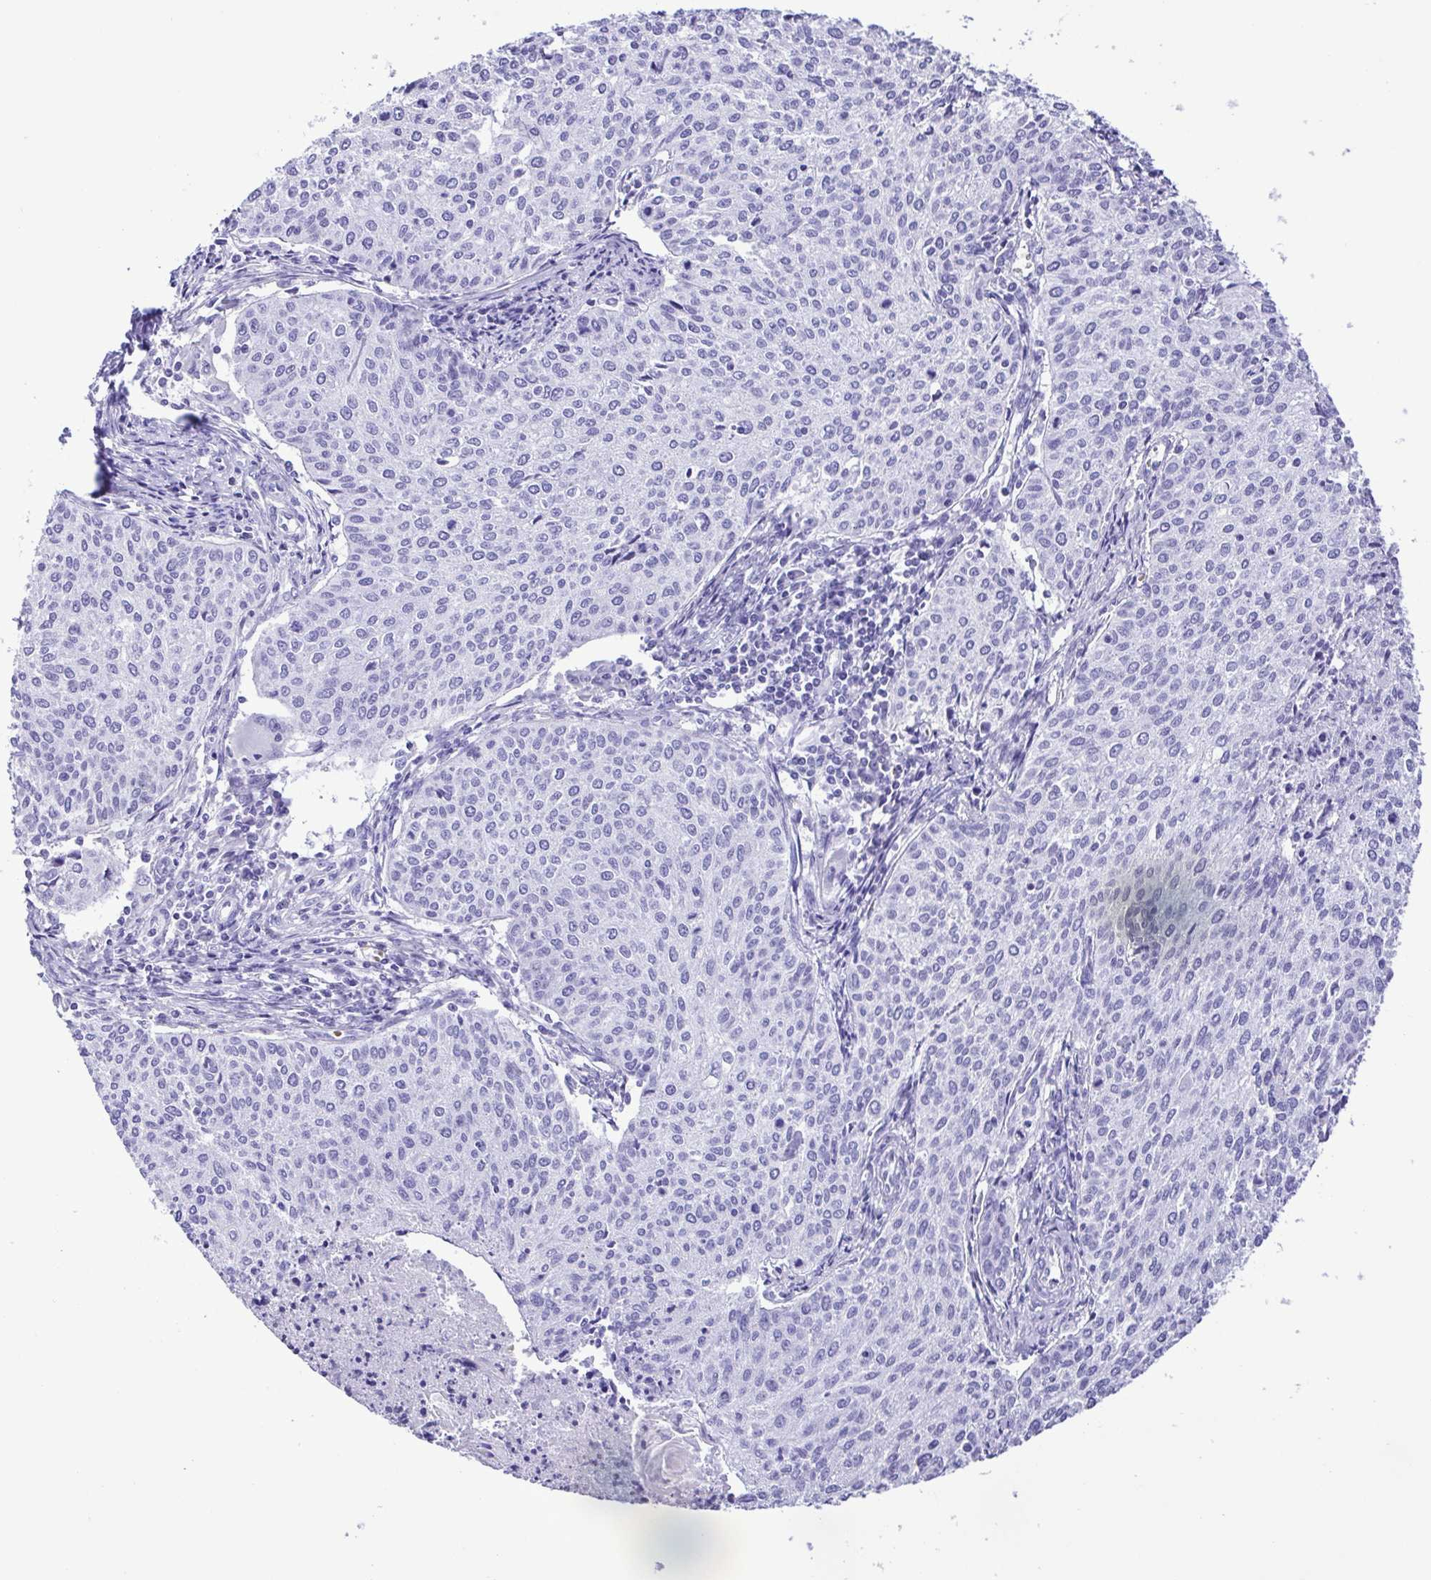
{"staining": {"intensity": "negative", "quantity": "none", "location": "none"}, "tissue": "cervical cancer", "cell_type": "Tumor cells", "image_type": "cancer", "snomed": [{"axis": "morphology", "description": "Squamous cell carcinoma, NOS"}, {"axis": "topography", "description": "Cervix"}], "caption": "Tumor cells are negative for protein expression in human cervical cancer (squamous cell carcinoma).", "gene": "SYT1", "patient": {"sex": "female", "age": 38}}